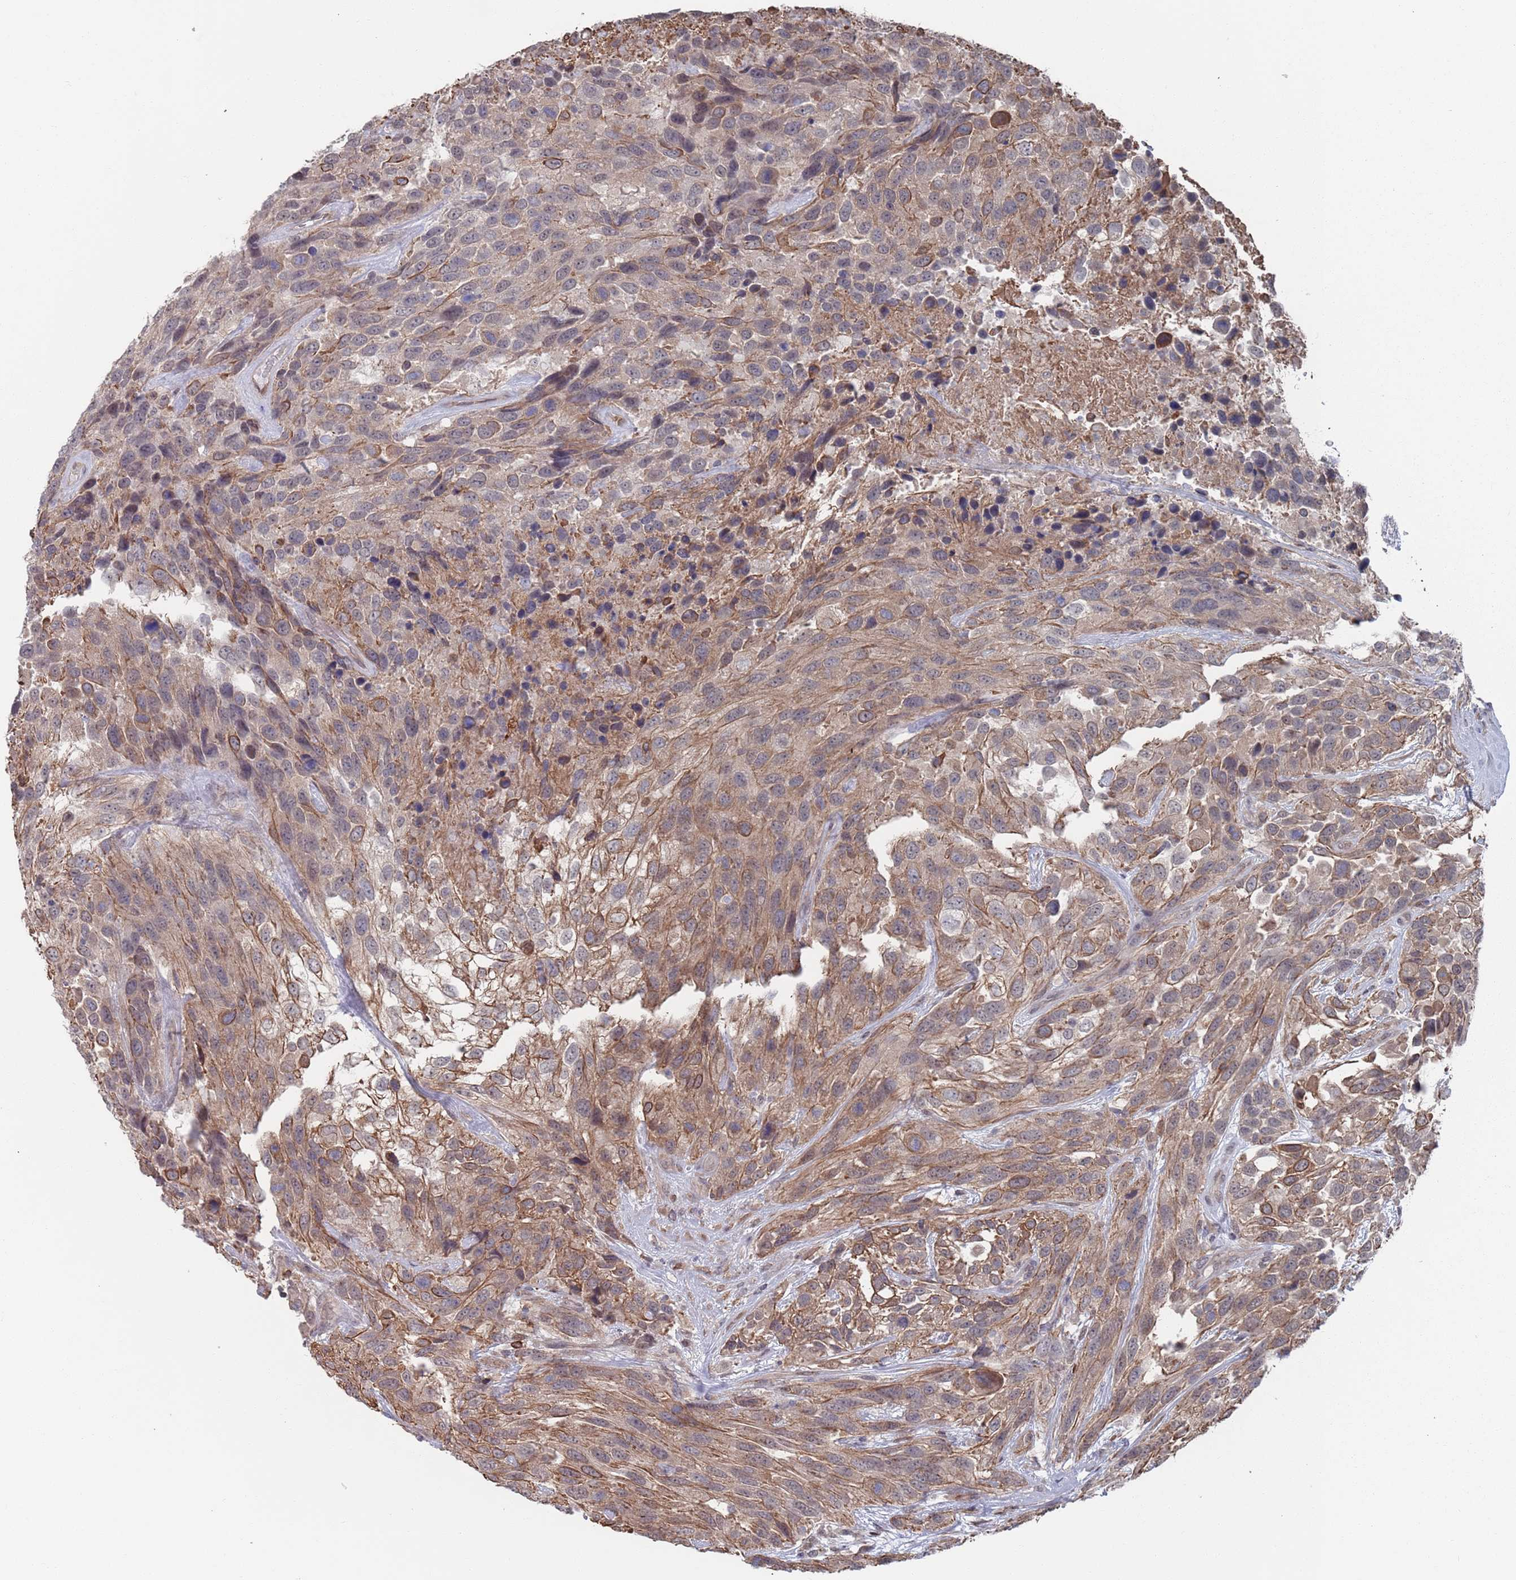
{"staining": {"intensity": "strong", "quantity": "<25%", "location": "cytoplasmic/membranous"}, "tissue": "urothelial cancer", "cell_type": "Tumor cells", "image_type": "cancer", "snomed": [{"axis": "morphology", "description": "Urothelial carcinoma, High grade"}, {"axis": "topography", "description": "Urinary bladder"}], "caption": "High-magnification brightfield microscopy of urothelial cancer stained with DAB (brown) and counterstained with hematoxylin (blue). tumor cells exhibit strong cytoplasmic/membranous staining is present in about<25% of cells.", "gene": "DGKD", "patient": {"sex": "female", "age": 70}}